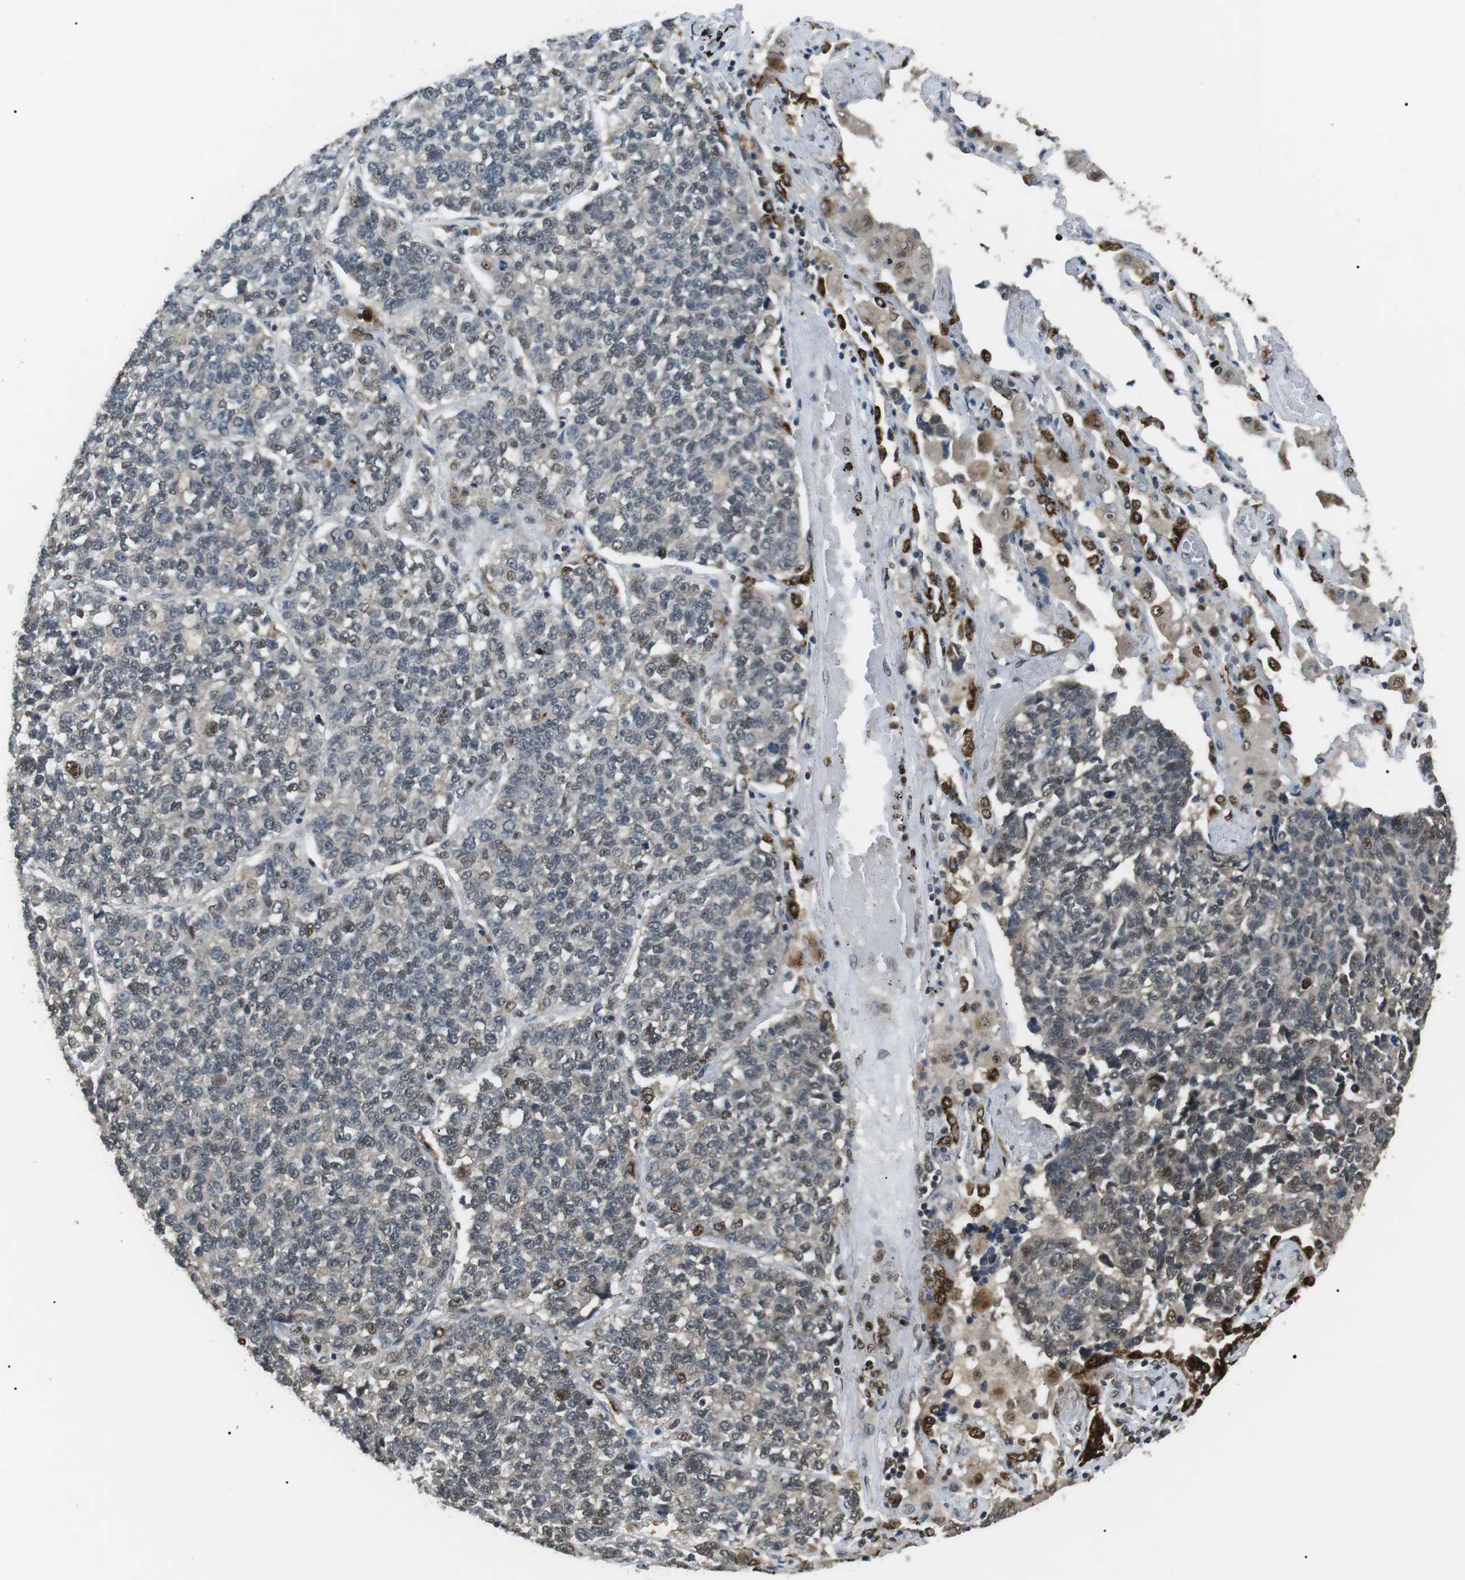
{"staining": {"intensity": "weak", "quantity": "<25%", "location": "nuclear"}, "tissue": "lung cancer", "cell_type": "Tumor cells", "image_type": "cancer", "snomed": [{"axis": "morphology", "description": "Adenocarcinoma, NOS"}, {"axis": "topography", "description": "Lung"}], "caption": "There is no significant expression in tumor cells of lung cancer (adenocarcinoma).", "gene": "ORAI3", "patient": {"sex": "male", "age": 49}}